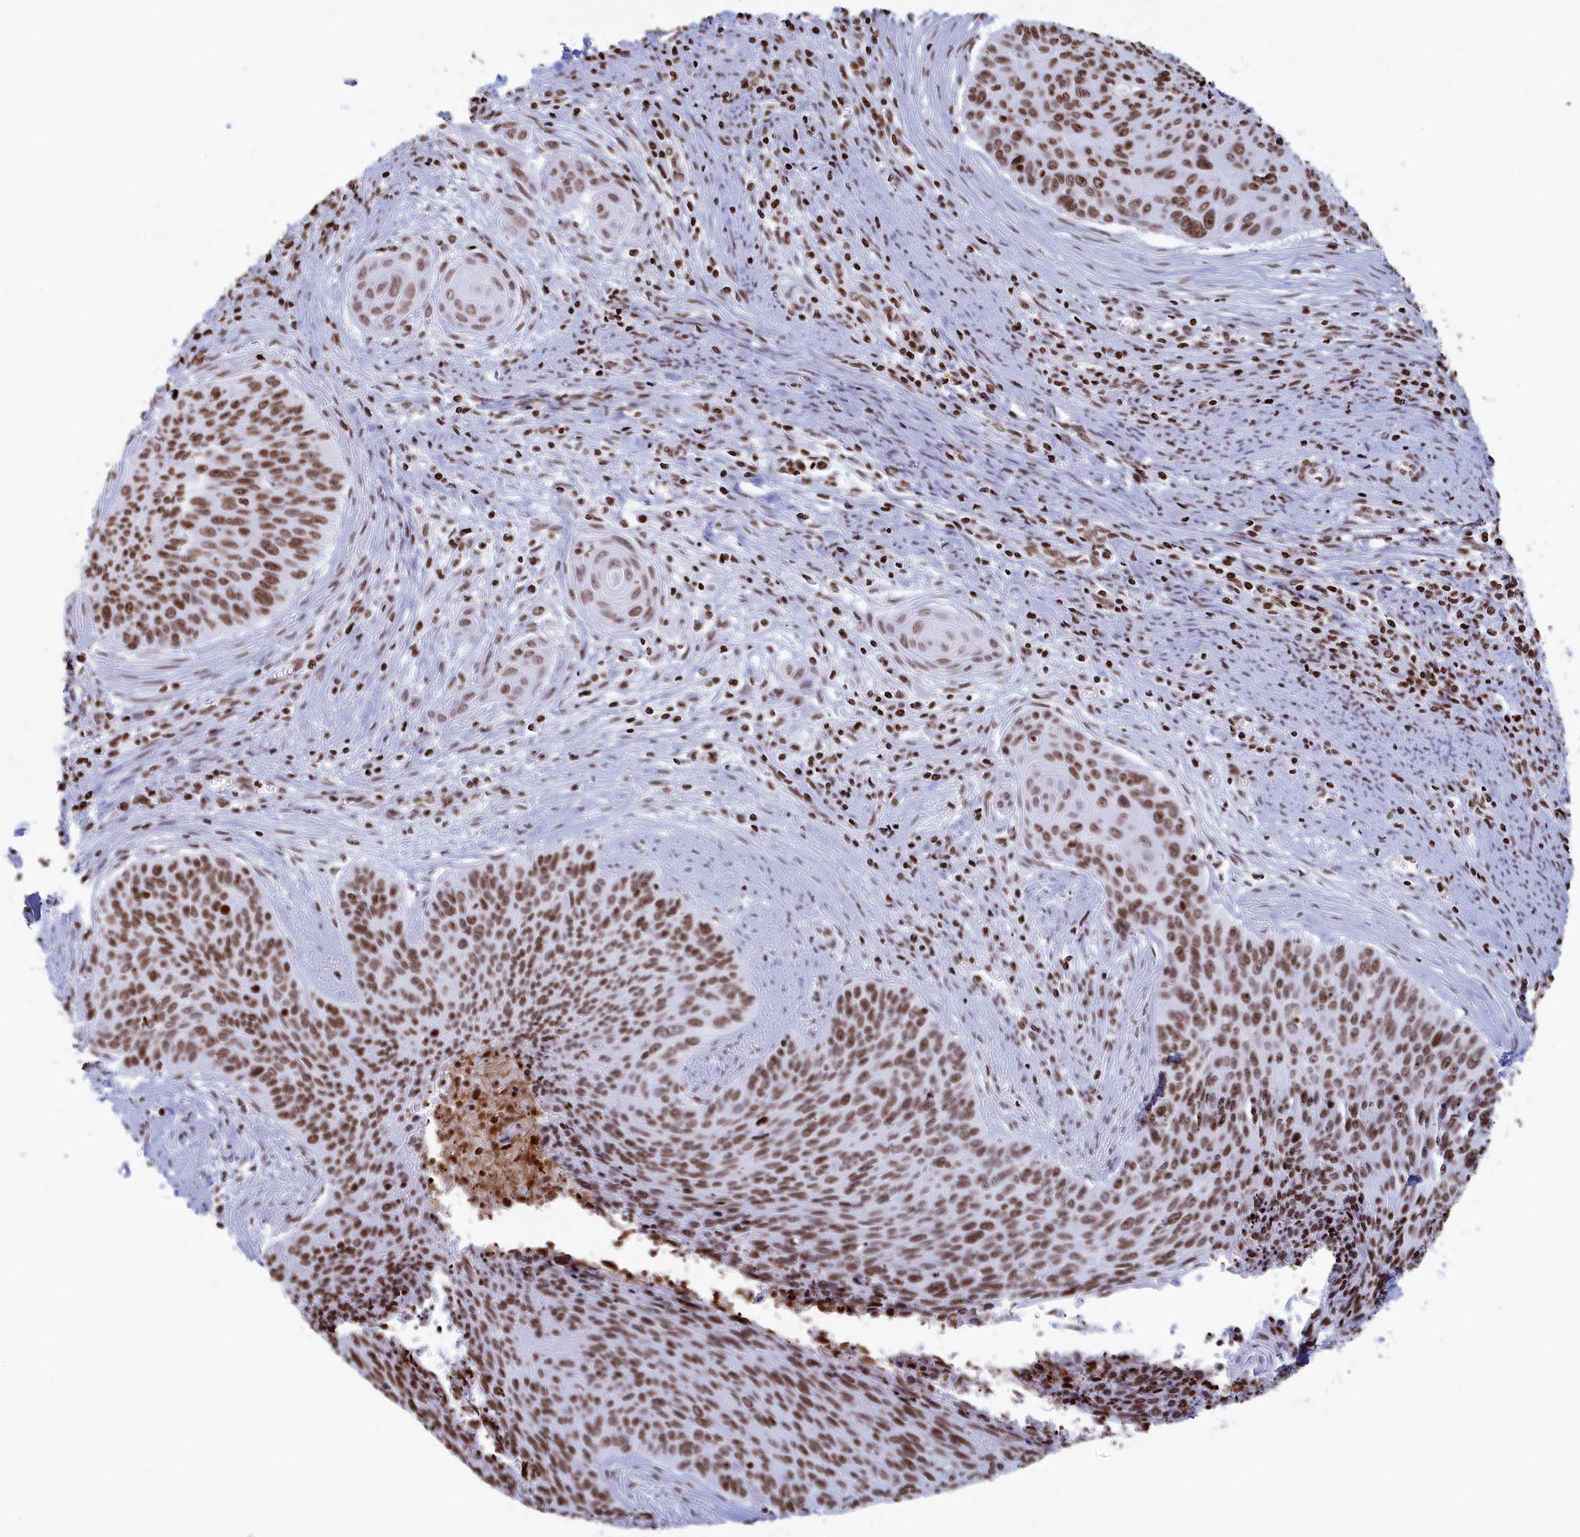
{"staining": {"intensity": "moderate", "quantity": ">75%", "location": "nuclear"}, "tissue": "cervical cancer", "cell_type": "Tumor cells", "image_type": "cancer", "snomed": [{"axis": "morphology", "description": "Squamous cell carcinoma, NOS"}, {"axis": "topography", "description": "Cervix"}], "caption": "Immunohistochemistry image of cervical squamous cell carcinoma stained for a protein (brown), which exhibits medium levels of moderate nuclear positivity in approximately >75% of tumor cells.", "gene": "APOBEC3A", "patient": {"sex": "female", "age": 55}}